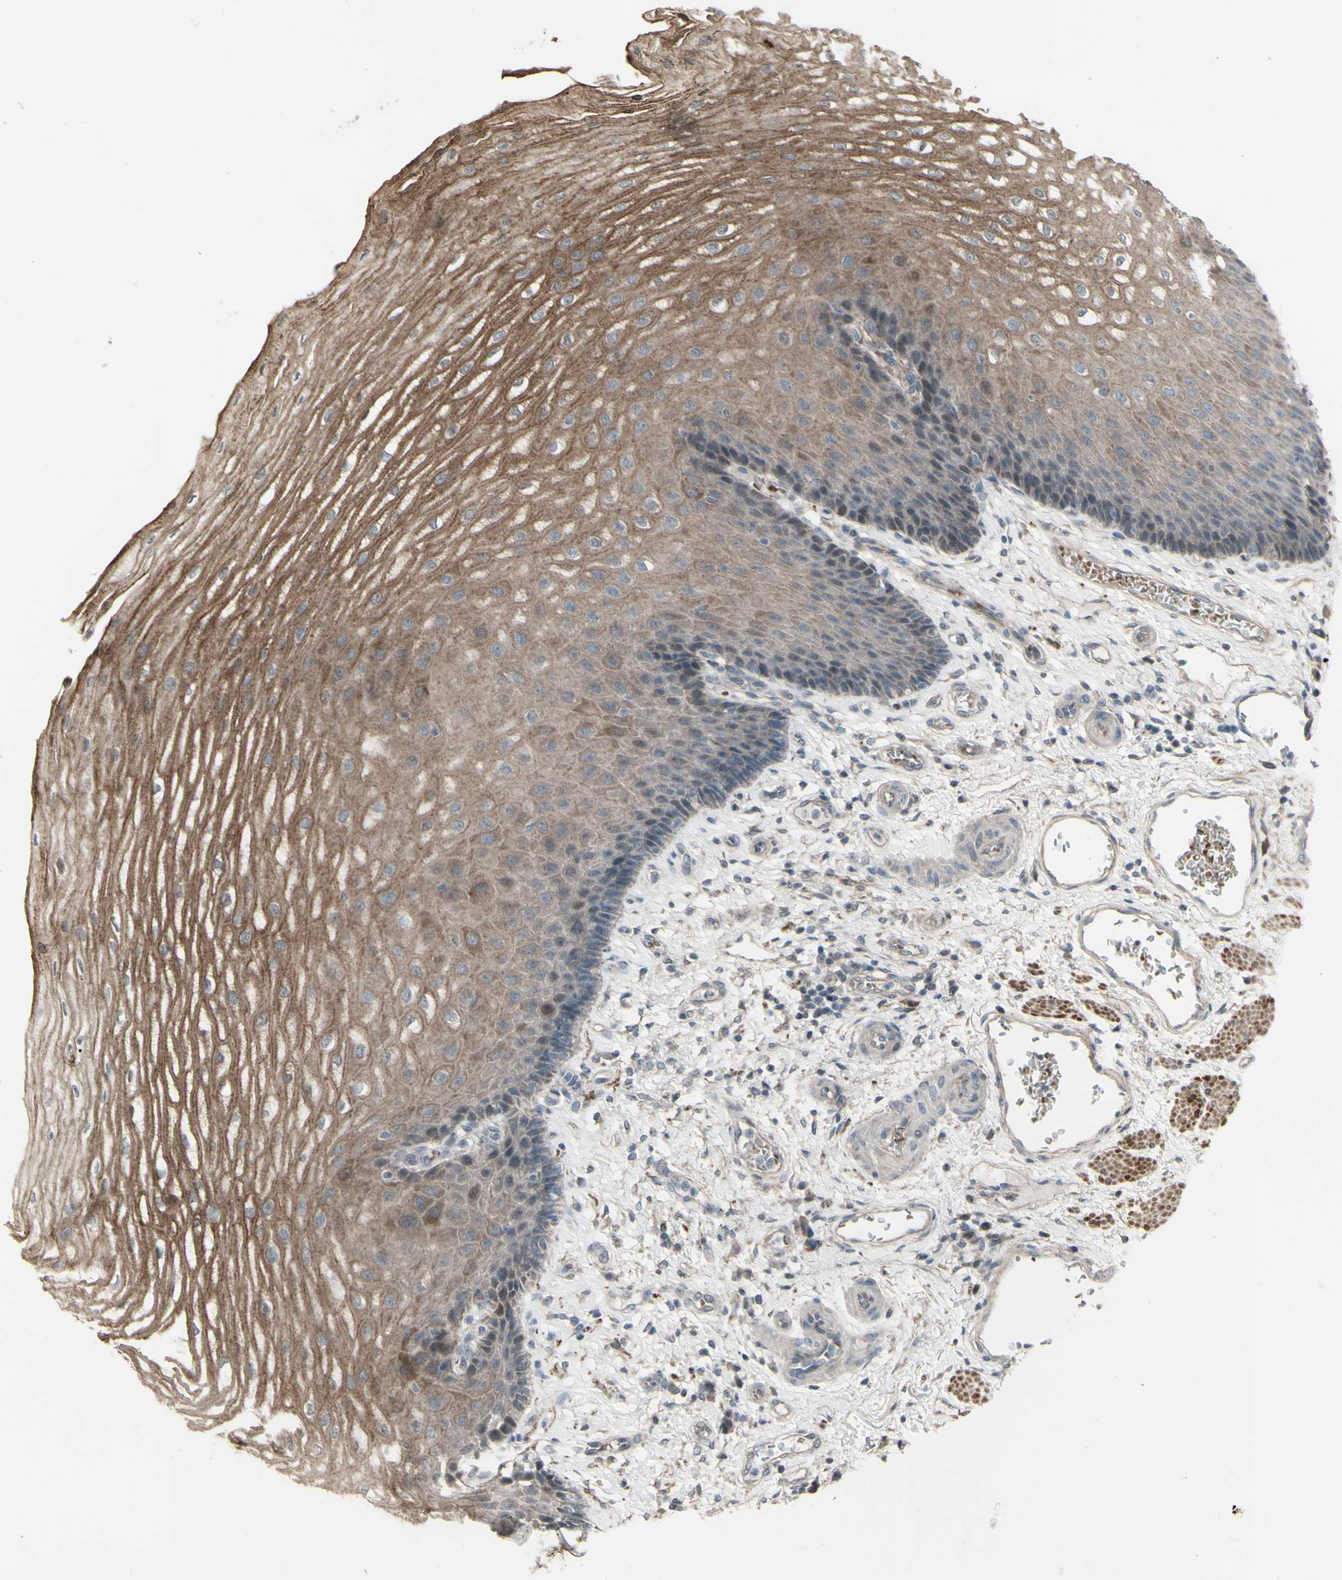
{"staining": {"intensity": "moderate", "quantity": ">75%", "location": "cytoplasmic/membranous"}, "tissue": "esophagus", "cell_type": "Squamous epithelial cells", "image_type": "normal", "snomed": [{"axis": "morphology", "description": "Normal tissue, NOS"}, {"axis": "topography", "description": "Esophagus"}], "caption": "A brown stain labels moderate cytoplasmic/membranous positivity of a protein in squamous epithelial cells of unremarkable human esophagus. The staining is performed using DAB brown chromogen to label protein expression. The nuclei are counter-stained blue using hematoxylin.", "gene": "GRAMD1B", "patient": {"sex": "male", "age": 54}}